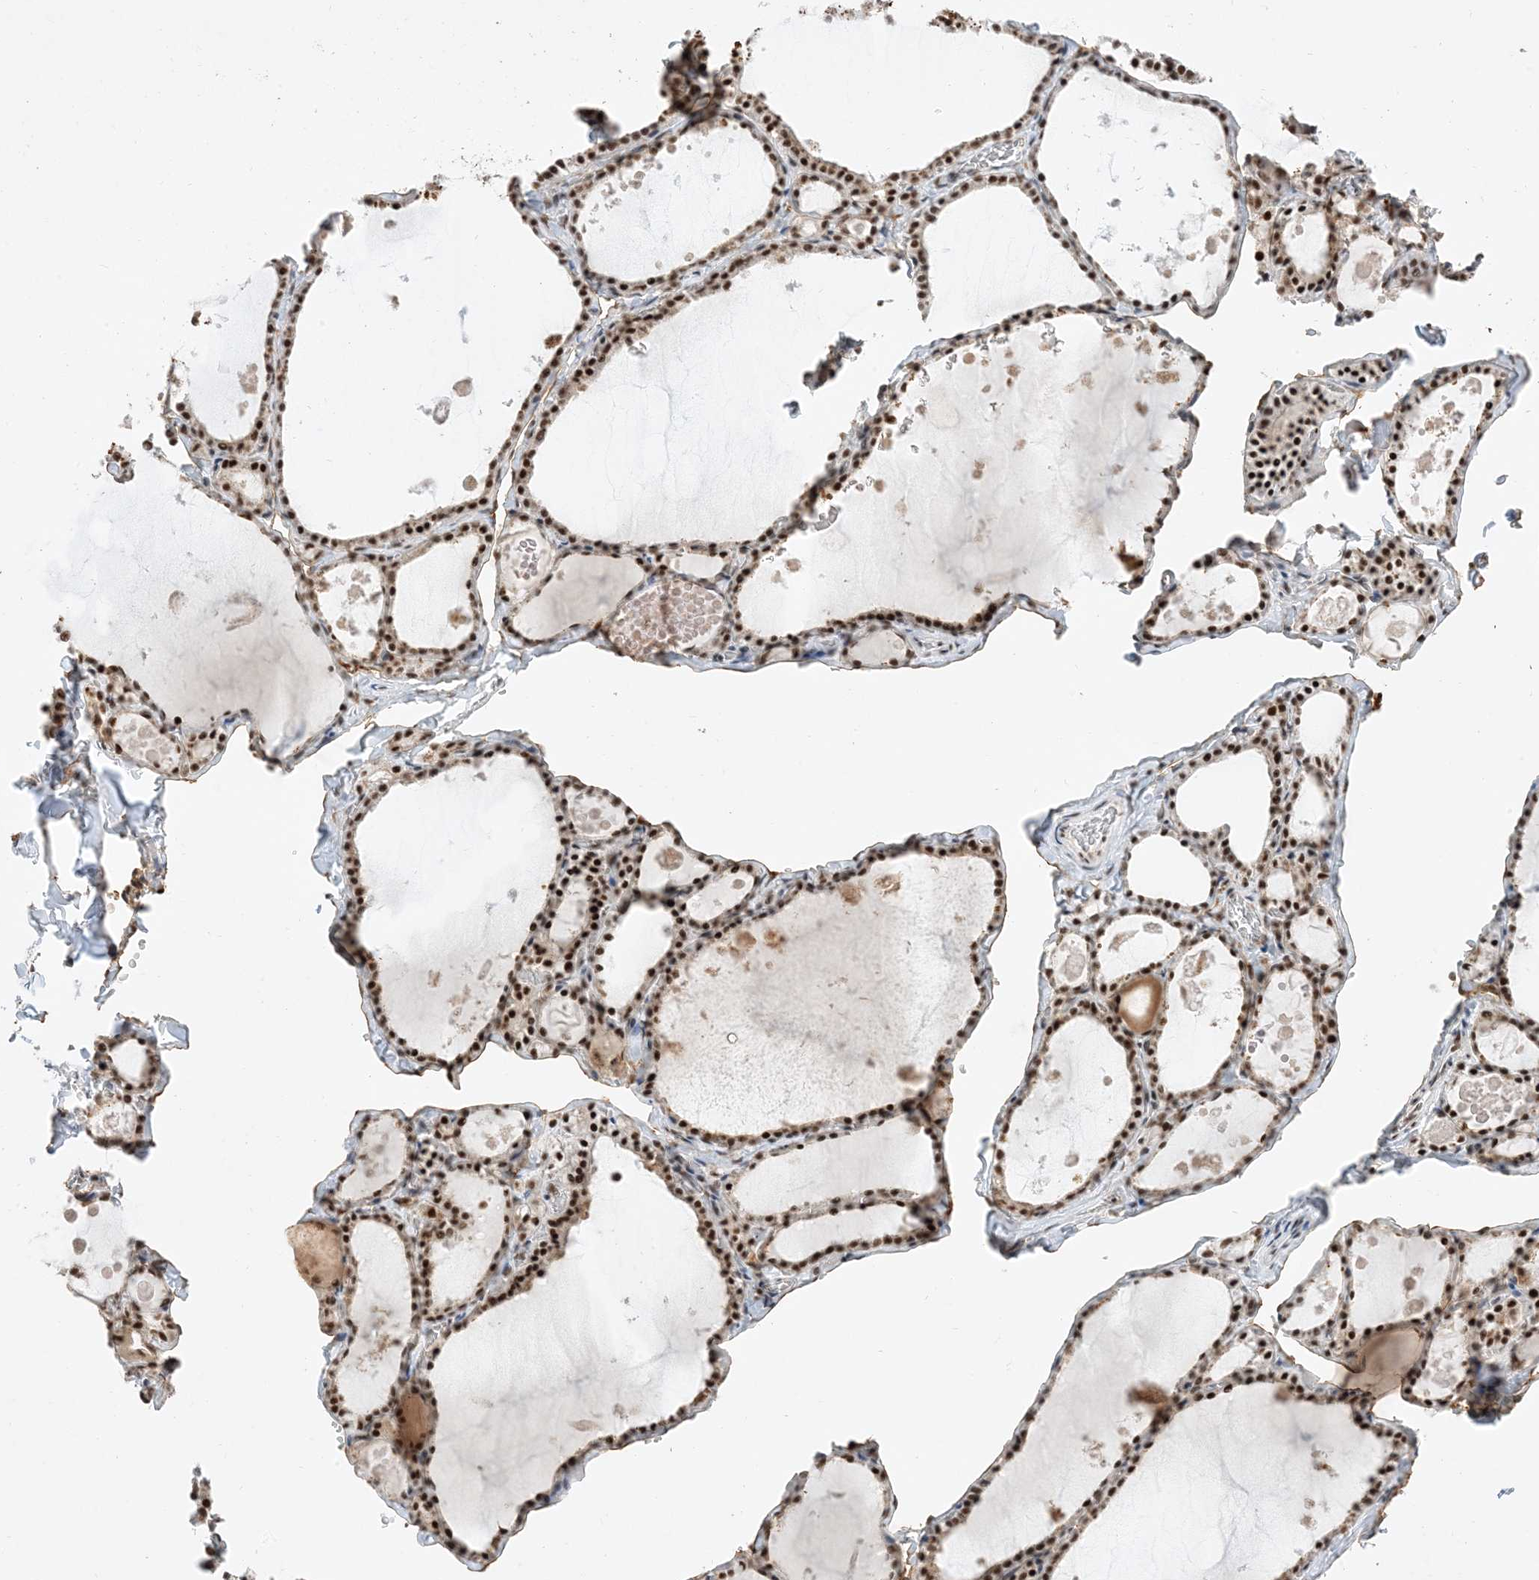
{"staining": {"intensity": "strong", "quantity": ">75%", "location": "nuclear"}, "tissue": "thyroid gland", "cell_type": "Glandular cells", "image_type": "normal", "snomed": [{"axis": "morphology", "description": "Normal tissue, NOS"}, {"axis": "topography", "description": "Thyroid gland"}], "caption": "A histopathology image of thyroid gland stained for a protein shows strong nuclear brown staining in glandular cells.", "gene": "SF3A3", "patient": {"sex": "male", "age": 56}}